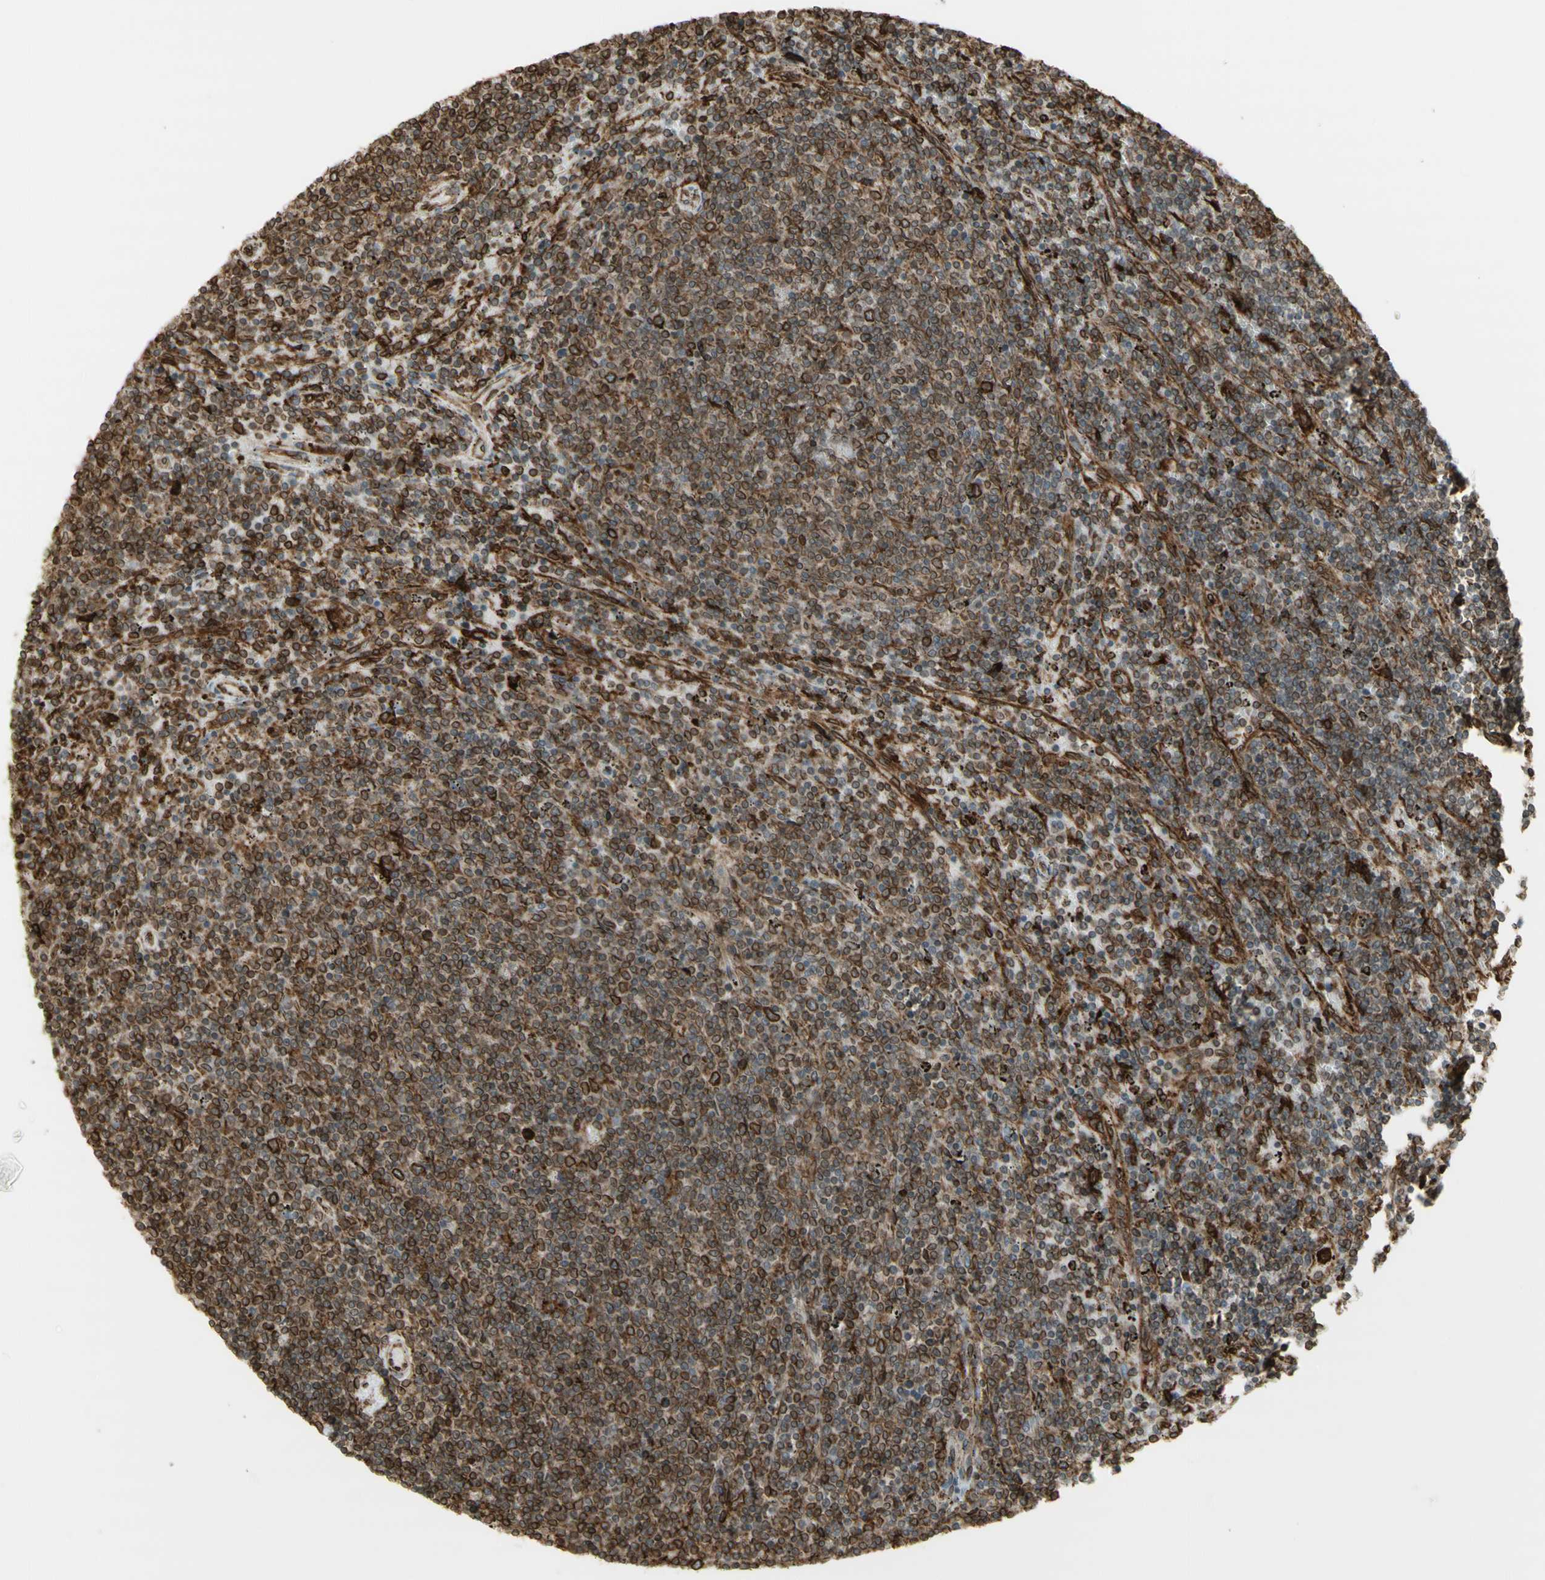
{"staining": {"intensity": "moderate", "quantity": ">75%", "location": "cytoplasmic/membranous"}, "tissue": "lymphoma", "cell_type": "Tumor cells", "image_type": "cancer", "snomed": [{"axis": "morphology", "description": "Malignant lymphoma, non-Hodgkin's type, Low grade"}, {"axis": "topography", "description": "Spleen"}], "caption": "Protein expression analysis of human lymphoma reveals moderate cytoplasmic/membranous expression in approximately >75% of tumor cells.", "gene": "CANX", "patient": {"sex": "female", "age": 50}}